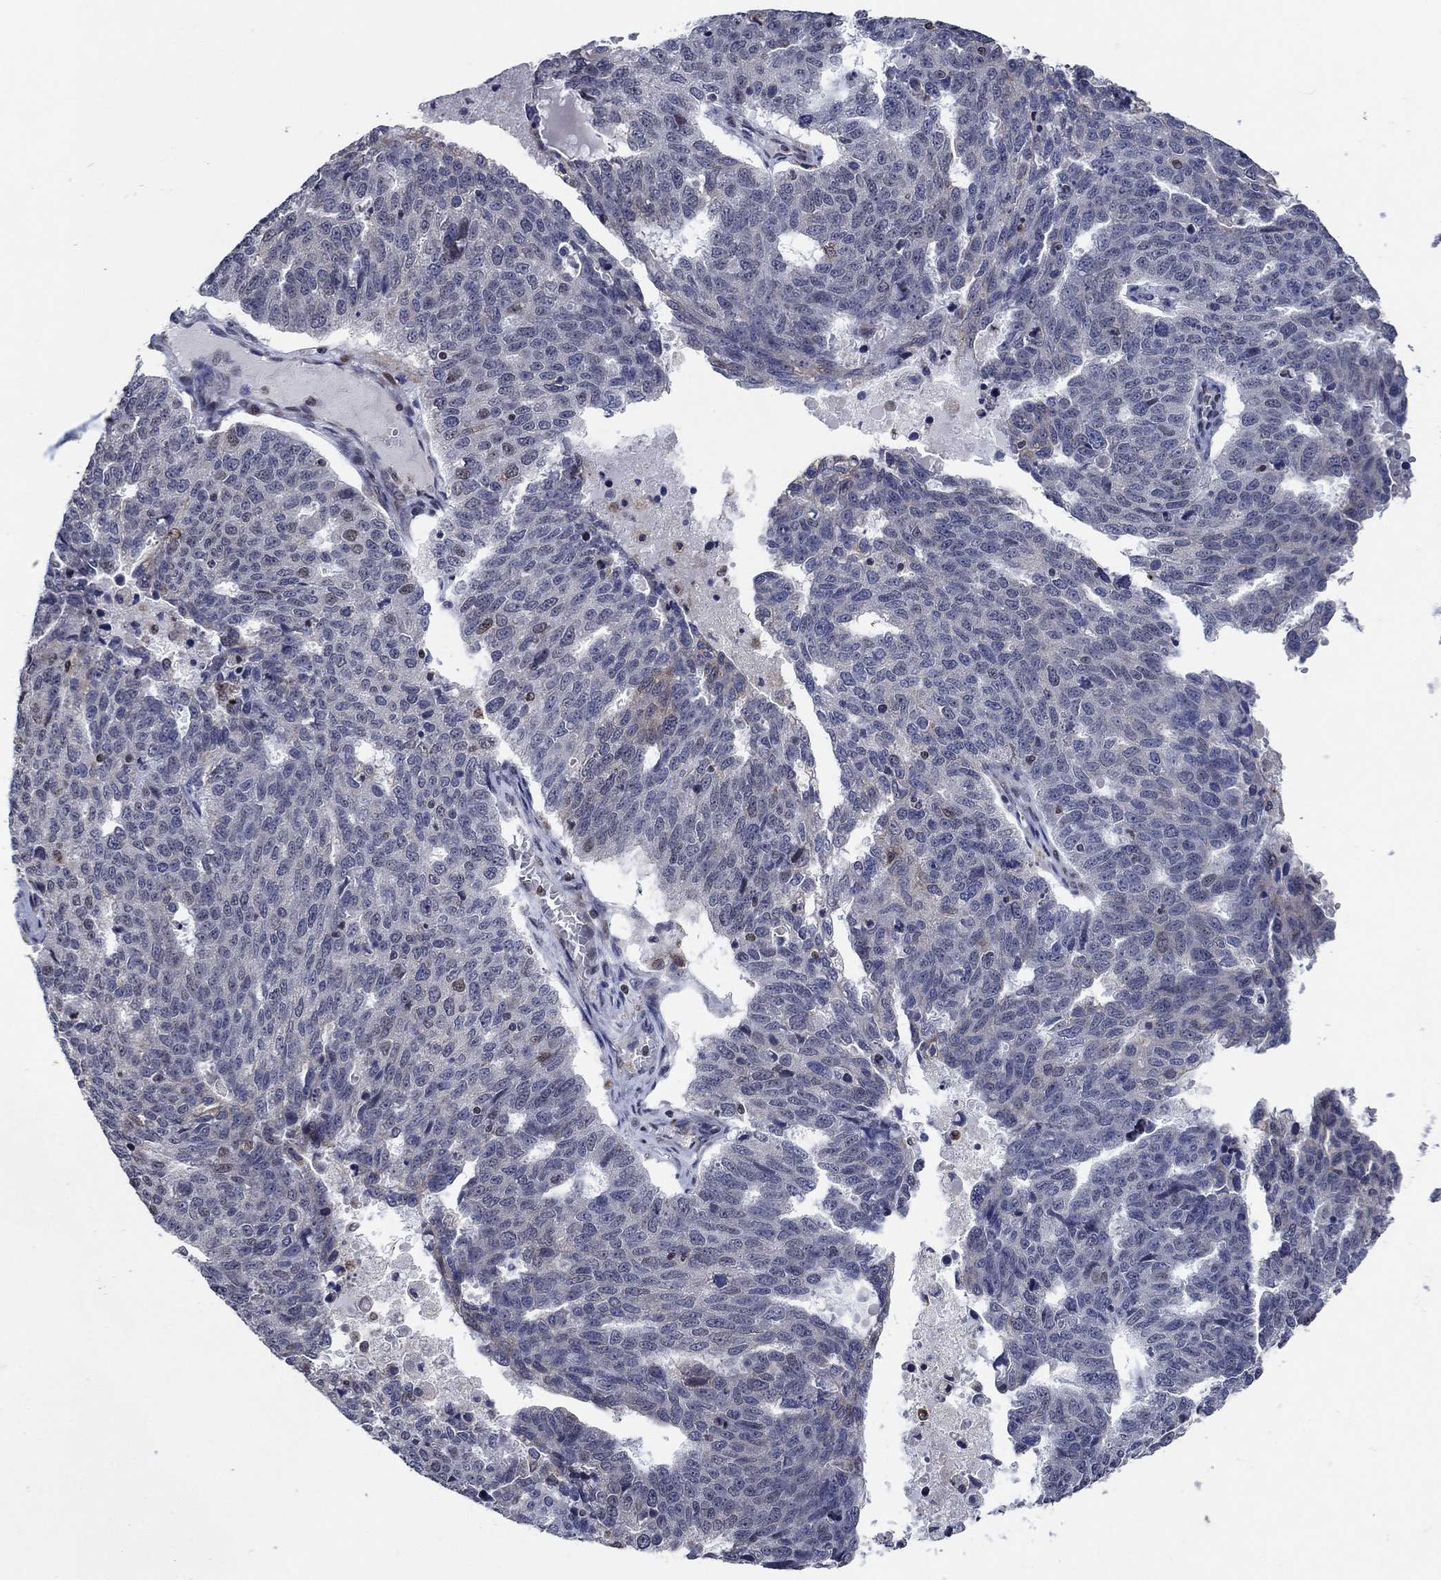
{"staining": {"intensity": "negative", "quantity": "none", "location": "none"}, "tissue": "ovarian cancer", "cell_type": "Tumor cells", "image_type": "cancer", "snomed": [{"axis": "morphology", "description": "Cystadenocarcinoma, serous, NOS"}, {"axis": "topography", "description": "Ovary"}], "caption": "This image is of ovarian cancer (serous cystadenocarcinoma) stained with IHC to label a protein in brown with the nuclei are counter-stained blue. There is no expression in tumor cells.", "gene": "DHRS7", "patient": {"sex": "female", "age": 71}}